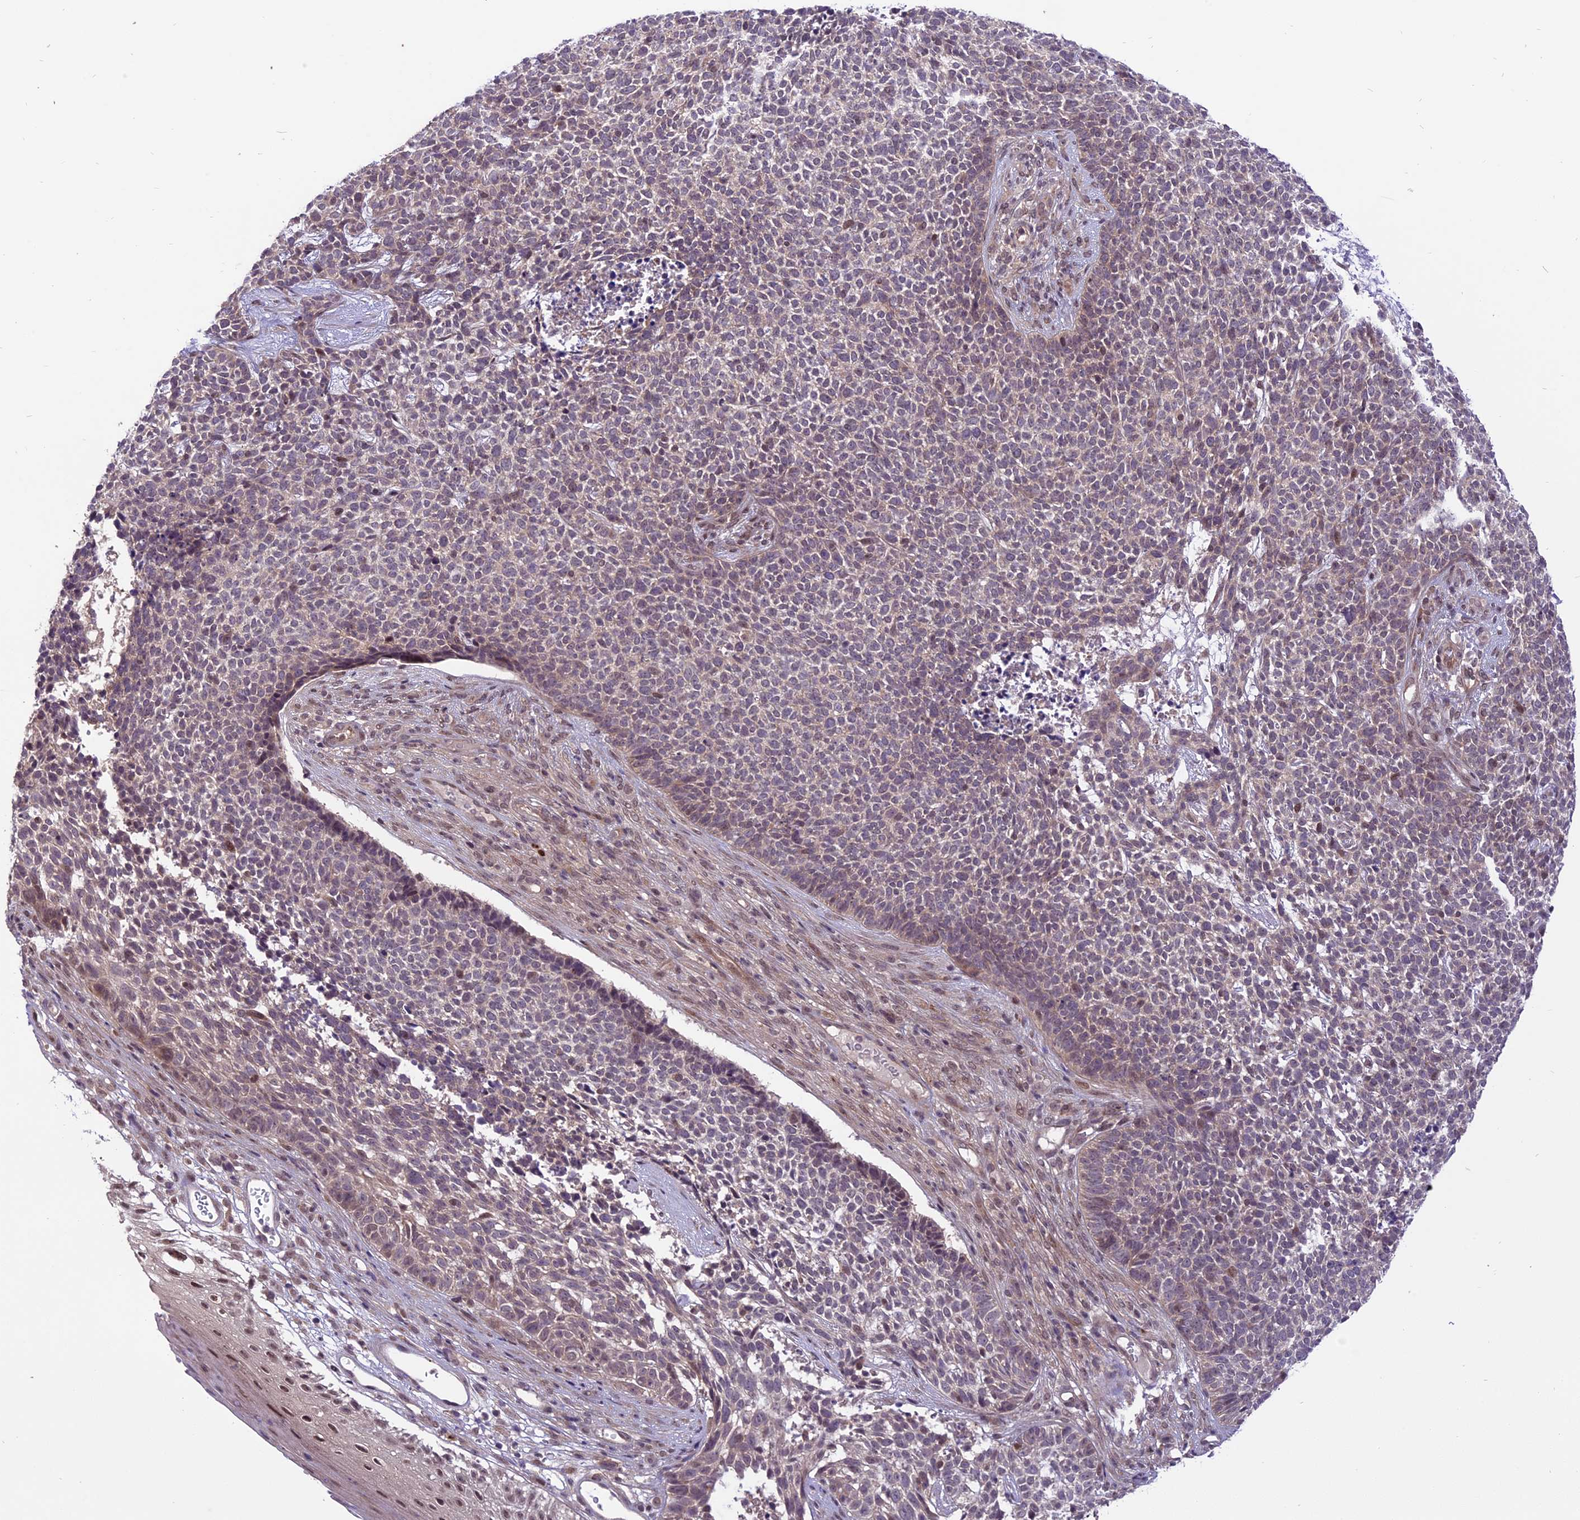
{"staining": {"intensity": "weak", "quantity": "<25%", "location": "cytoplasmic/membranous,nuclear"}, "tissue": "skin cancer", "cell_type": "Tumor cells", "image_type": "cancer", "snomed": [{"axis": "morphology", "description": "Basal cell carcinoma"}, {"axis": "topography", "description": "Skin"}], "caption": "IHC of human skin basal cell carcinoma exhibits no positivity in tumor cells. The staining is performed using DAB brown chromogen with nuclei counter-stained in using hematoxylin.", "gene": "SPRED1", "patient": {"sex": "female", "age": 84}}